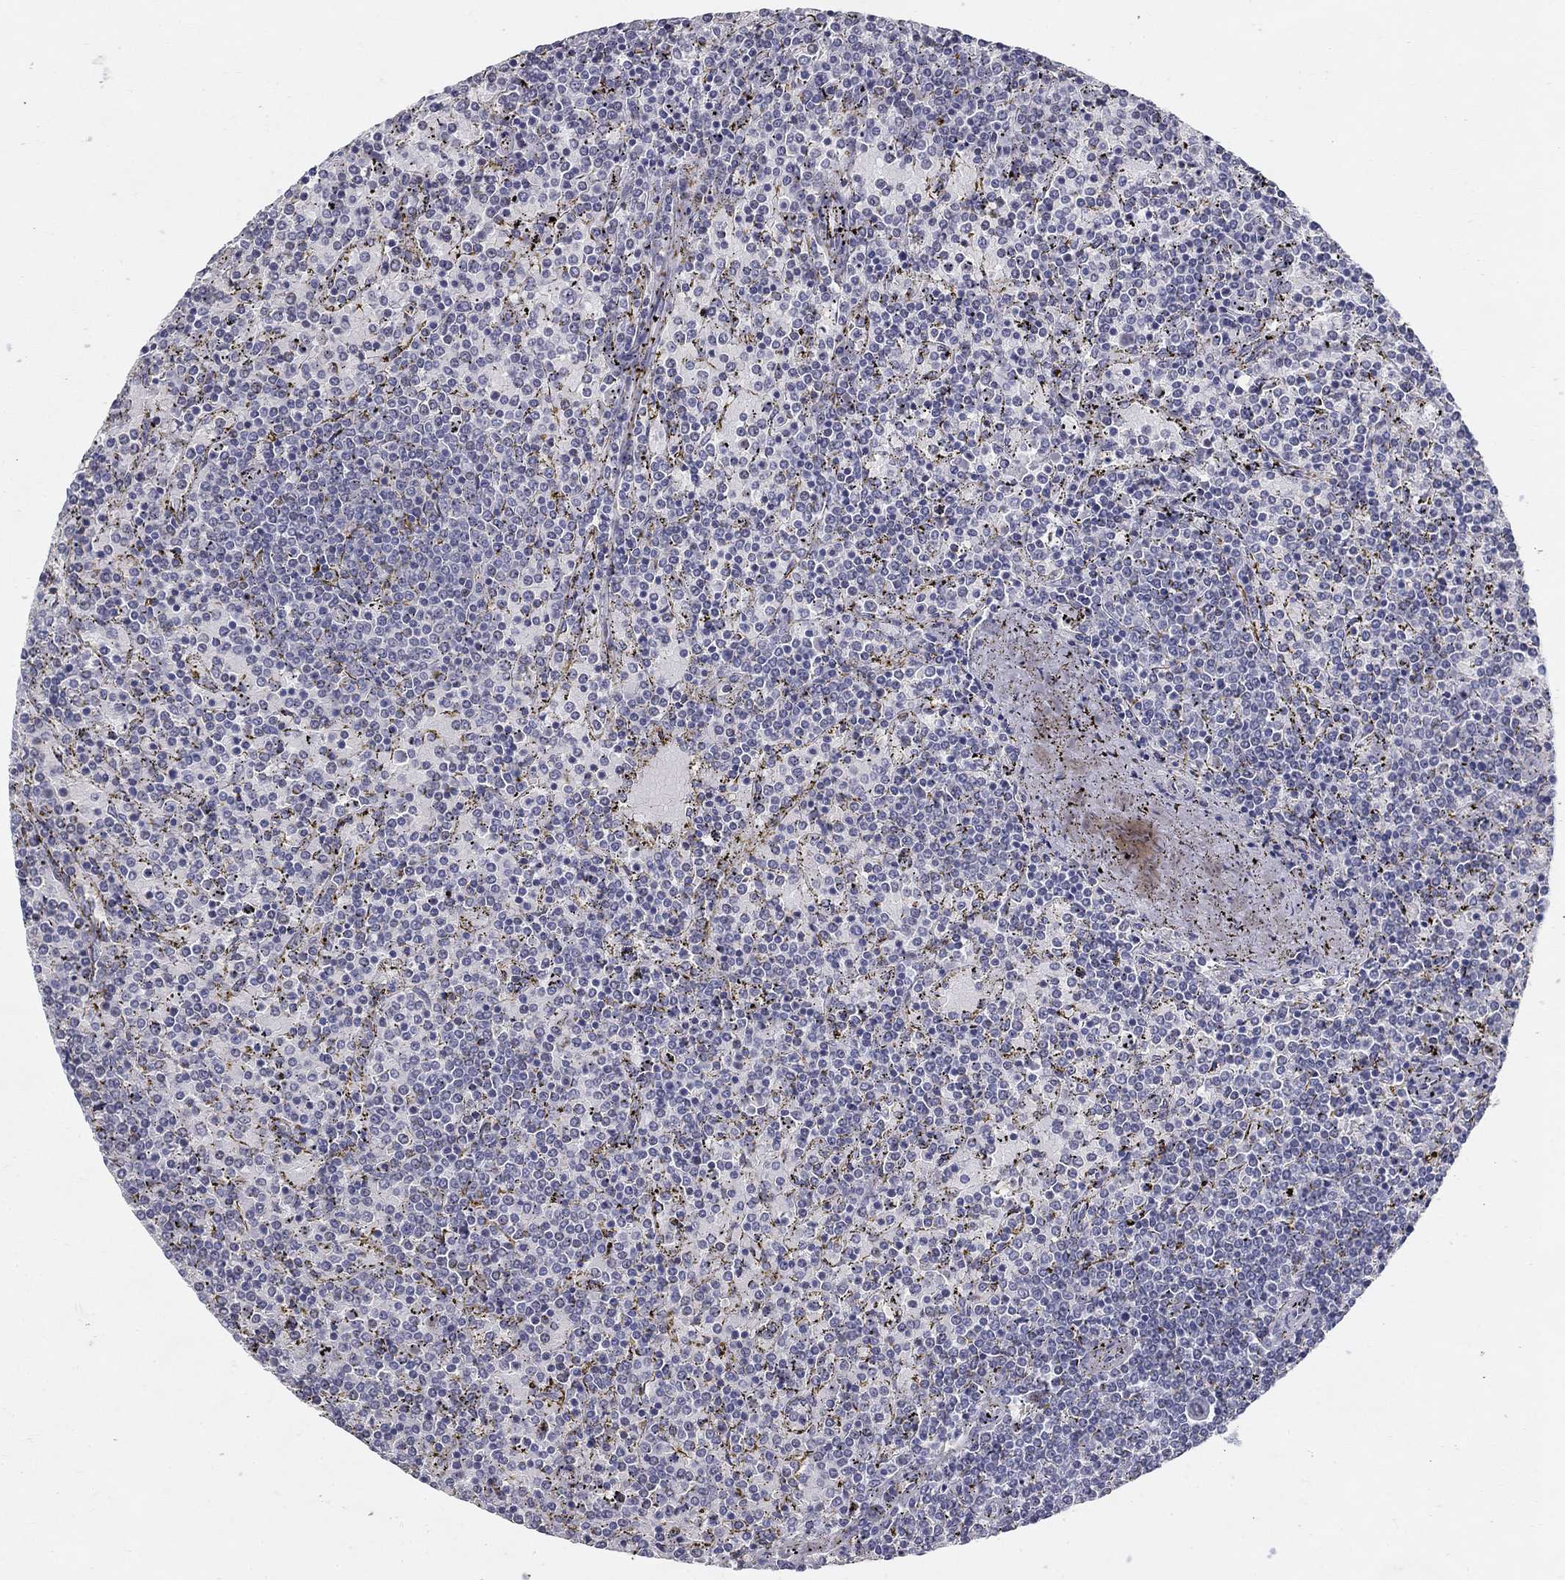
{"staining": {"intensity": "negative", "quantity": "none", "location": "none"}, "tissue": "lymphoma", "cell_type": "Tumor cells", "image_type": "cancer", "snomed": [{"axis": "morphology", "description": "Malignant lymphoma, non-Hodgkin's type, Low grade"}, {"axis": "topography", "description": "Spleen"}], "caption": "Low-grade malignant lymphoma, non-Hodgkin's type was stained to show a protein in brown. There is no significant expression in tumor cells.", "gene": "GUCA1A", "patient": {"sex": "female", "age": 77}}